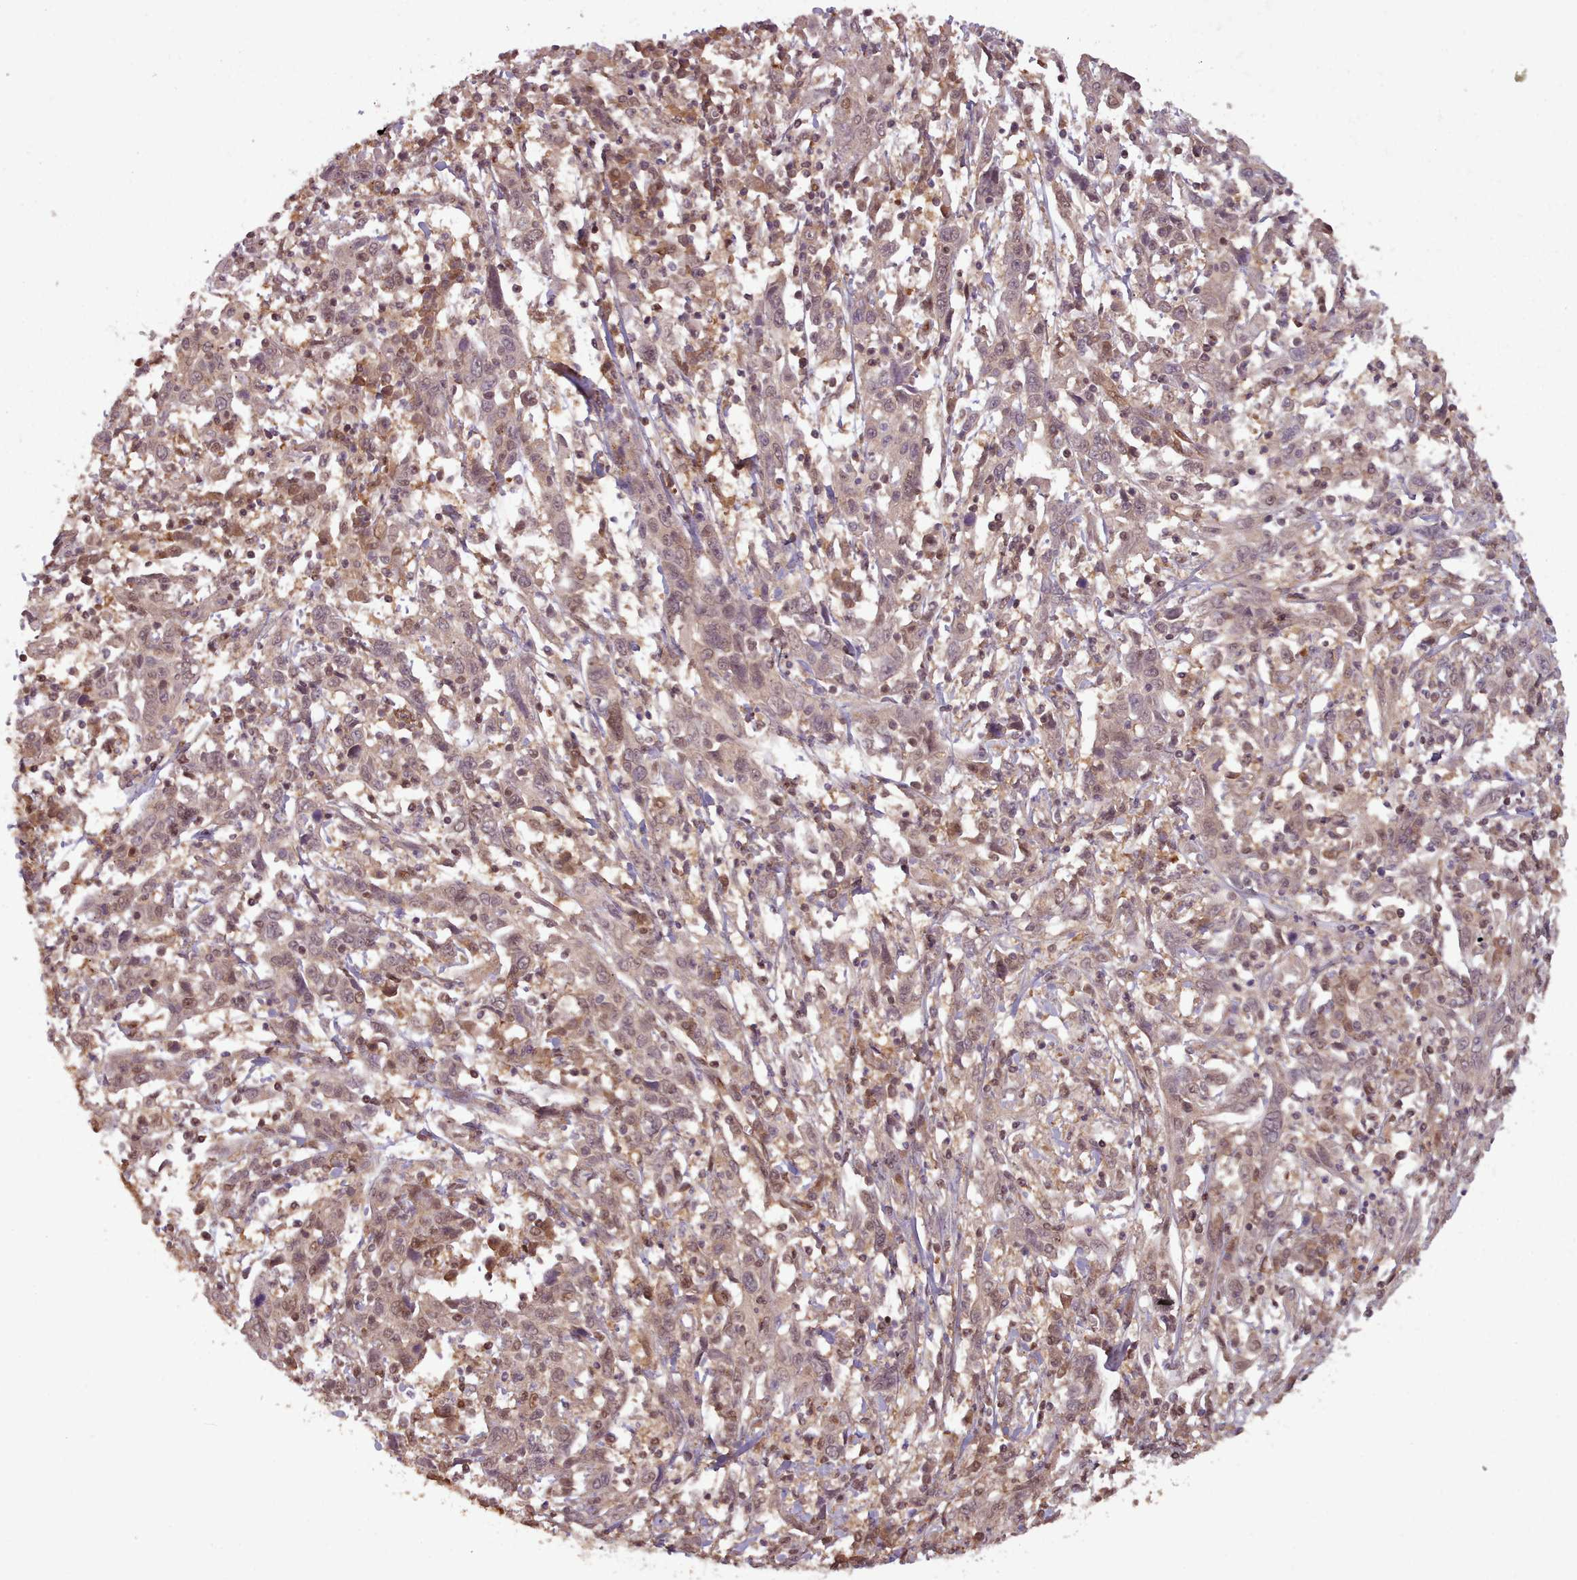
{"staining": {"intensity": "weak", "quantity": "25%-75%", "location": "cytoplasmic/membranous,nuclear"}, "tissue": "cervical cancer", "cell_type": "Tumor cells", "image_type": "cancer", "snomed": [{"axis": "morphology", "description": "Squamous cell carcinoma, NOS"}, {"axis": "topography", "description": "Cervix"}], "caption": "Immunohistochemistry photomicrograph of cervical cancer stained for a protein (brown), which exhibits low levels of weak cytoplasmic/membranous and nuclear staining in about 25%-75% of tumor cells.", "gene": "RPS27A", "patient": {"sex": "female", "age": 46}}